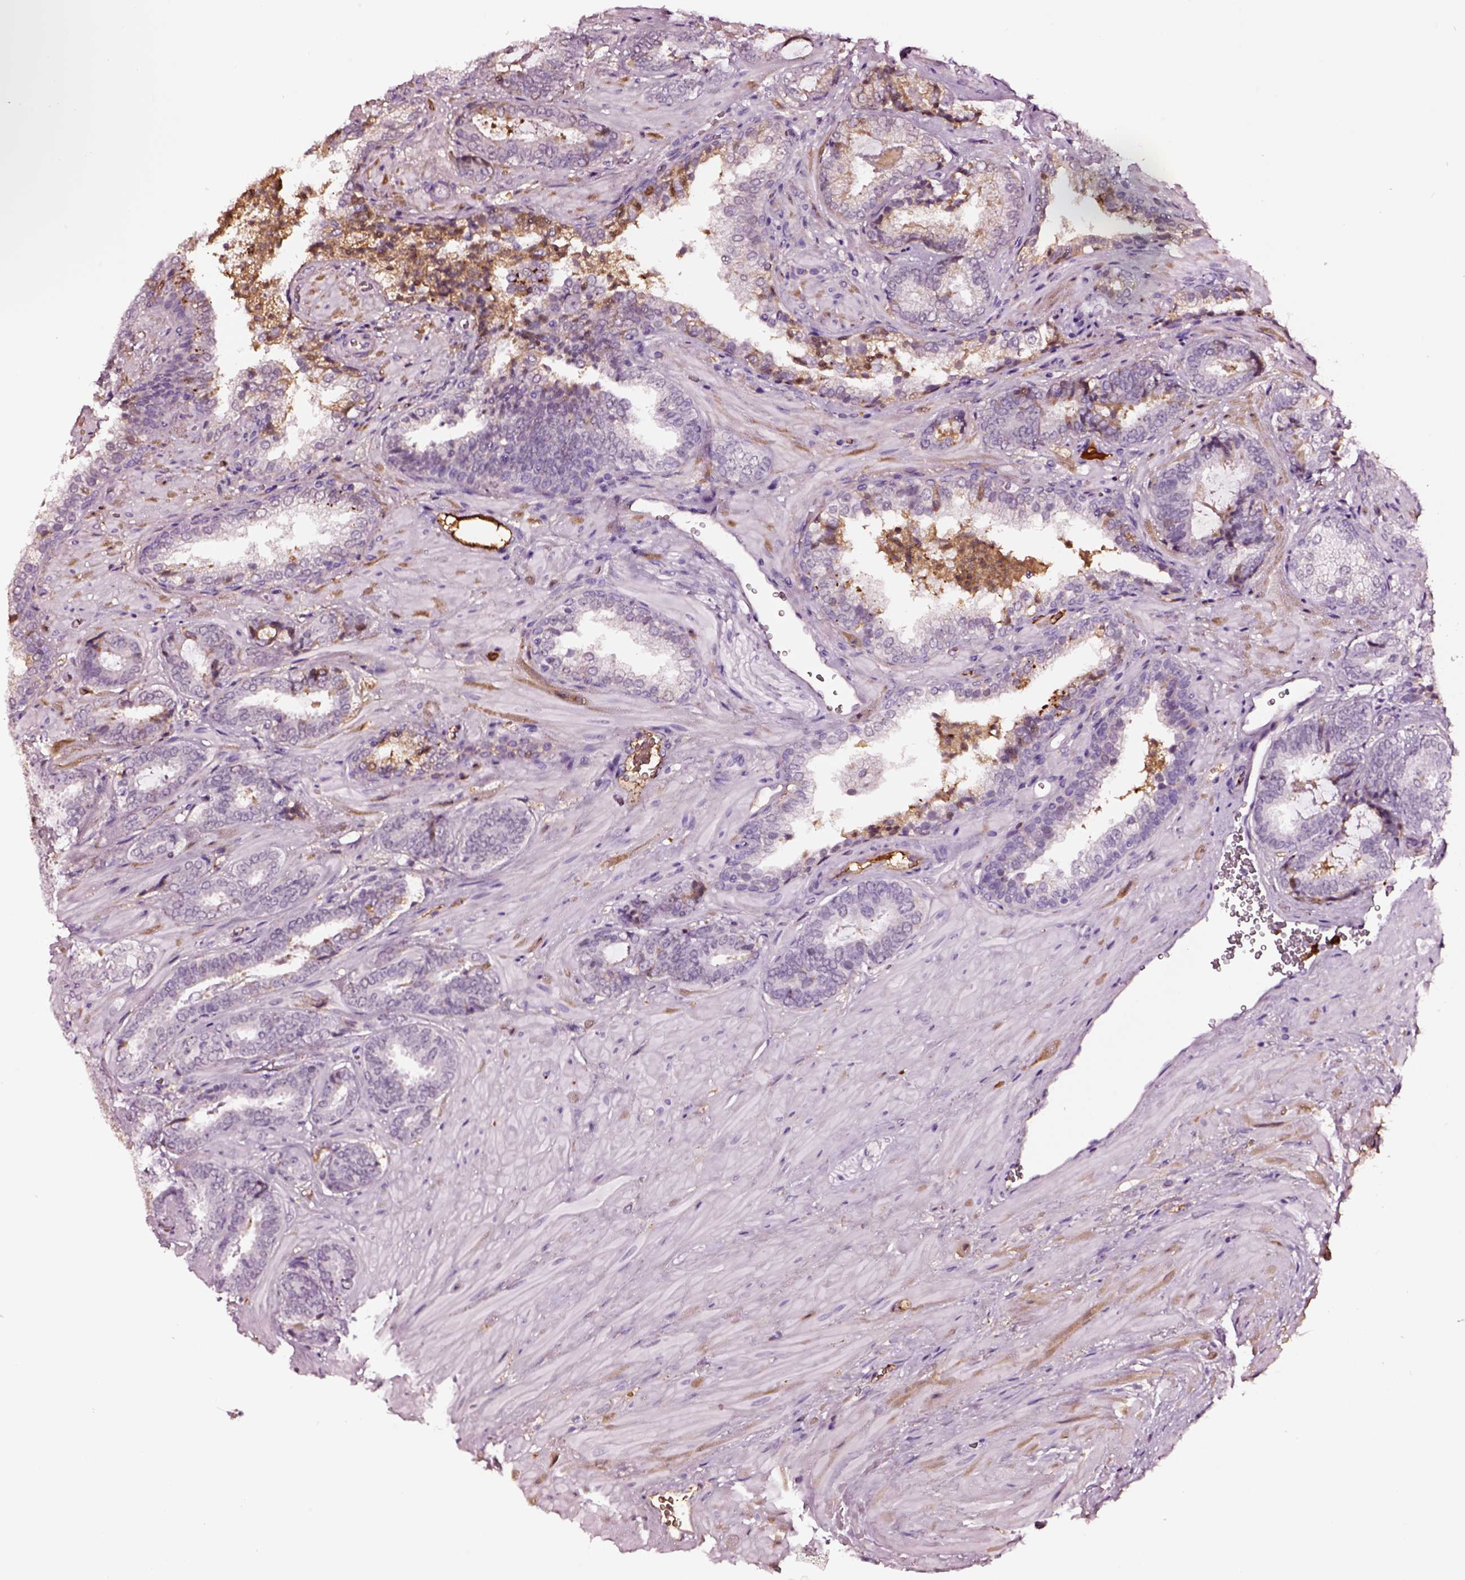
{"staining": {"intensity": "weak", "quantity": "<25%", "location": "cytoplasmic/membranous"}, "tissue": "prostate cancer", "cell_type": "Tumor cells", "image_type": "cancer", "snomed": [{"axis": "morphology", "description": "Adenocarcinoma, Low grade"}, {"axis": "topography", "description": "Prostate"}], "caption": "This is an IHC micrograph of adenocarcinoma (low-grade) (prostate). There is no expression in tumor cells.", "gene": "TF", "patient": {"sex": "male", "age": 61}}